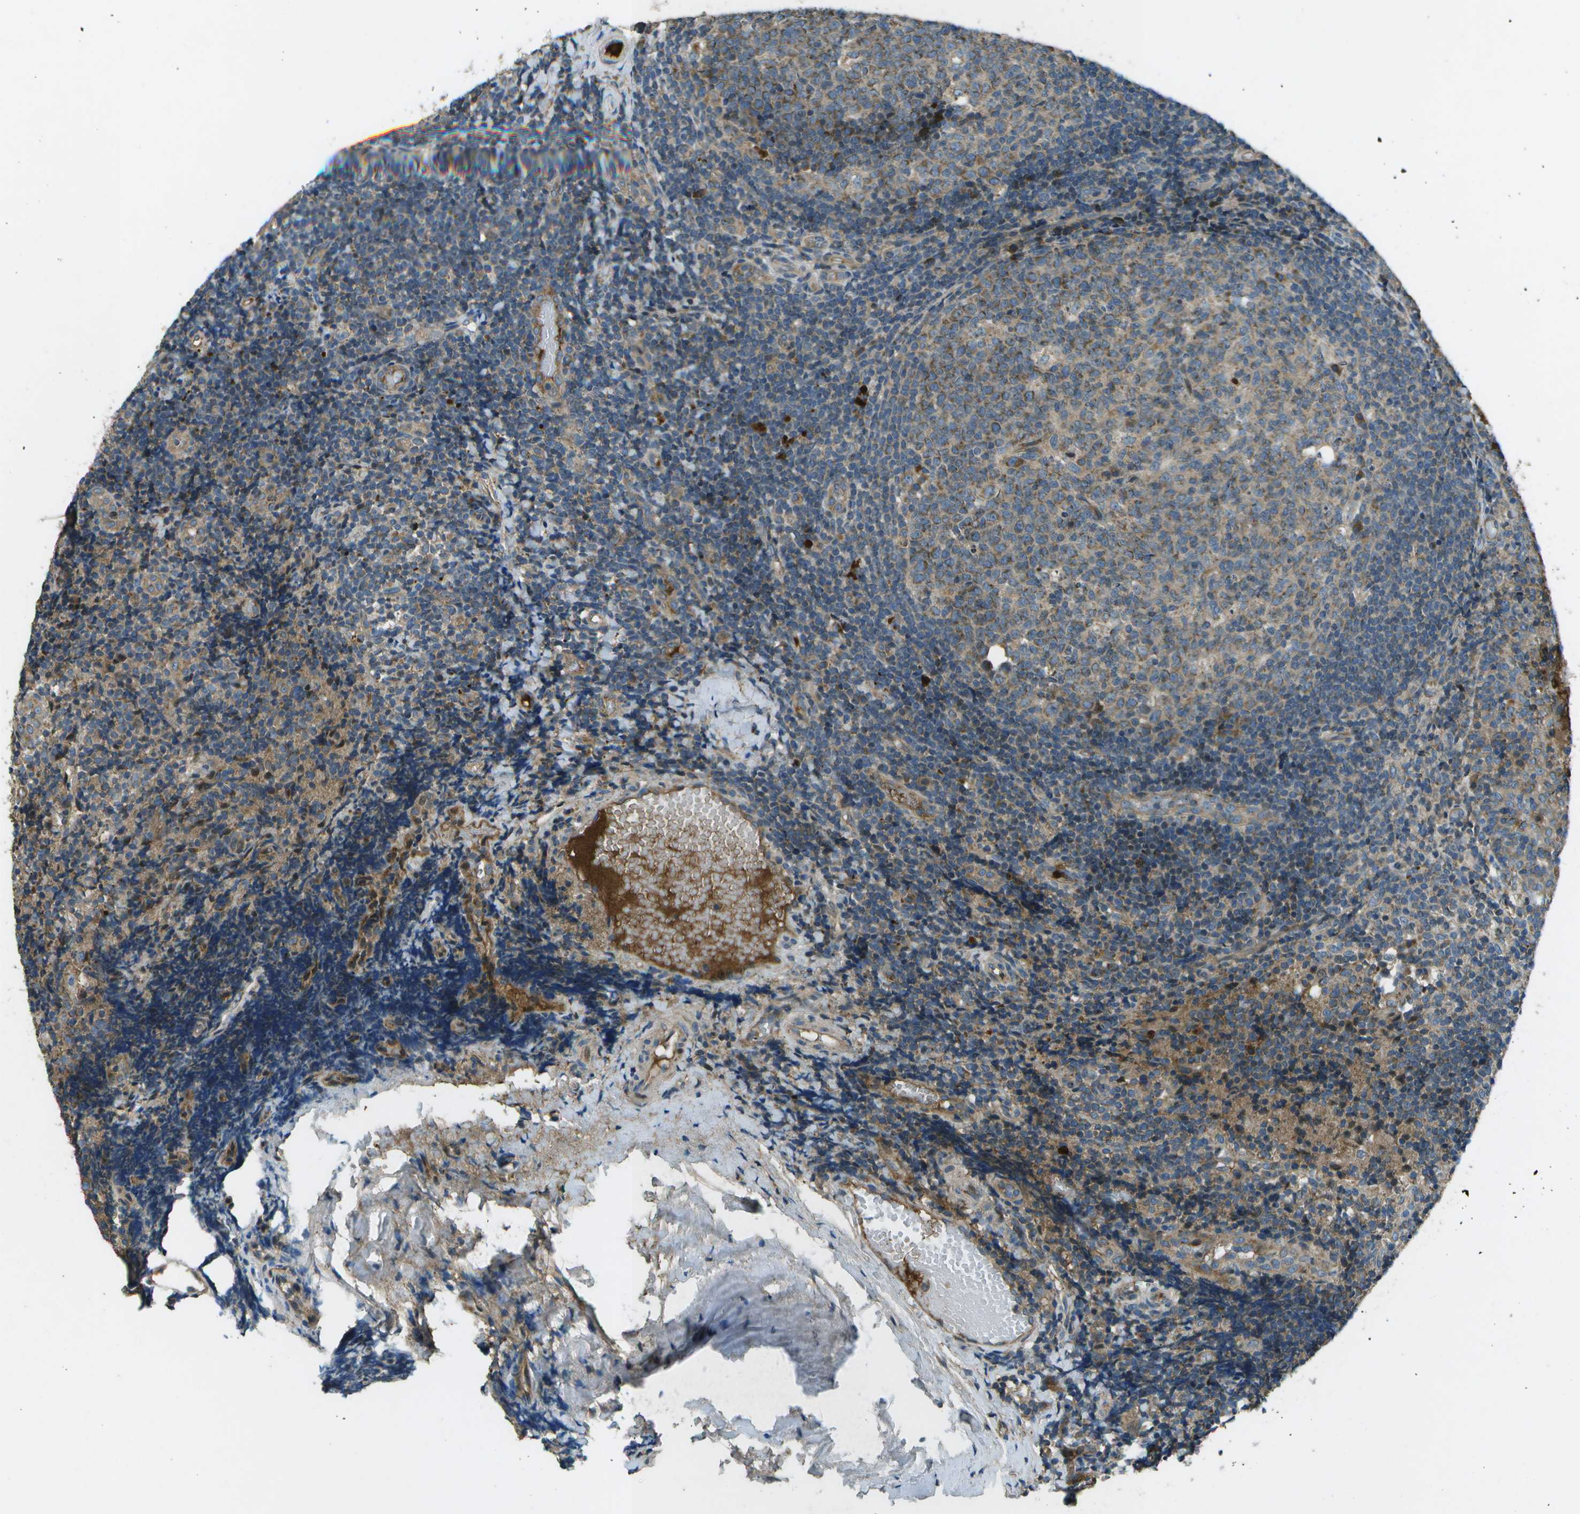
{"staining": {"intensity": "moderate", "quantity": "25%-75%", "location": "cytoplasmic/membranous"}, "tissue": "tonsil", "cell_type": "Germinal center cells", "image_type": "normal", "snomed": [{"axis": "morphology", "description": "Normal tissue, NOS"}, {"axis": "topography", "description": "Tonsil"}], "caption": "DAB immunohistochemical staining of benign human tonsil exhibits moderate cytoplasmic/membranous protein positivity in approximately 25%-75% of germinal center cells.", "gene": "PXYLP1", "patient": {"sex": "female", "age": 19}}